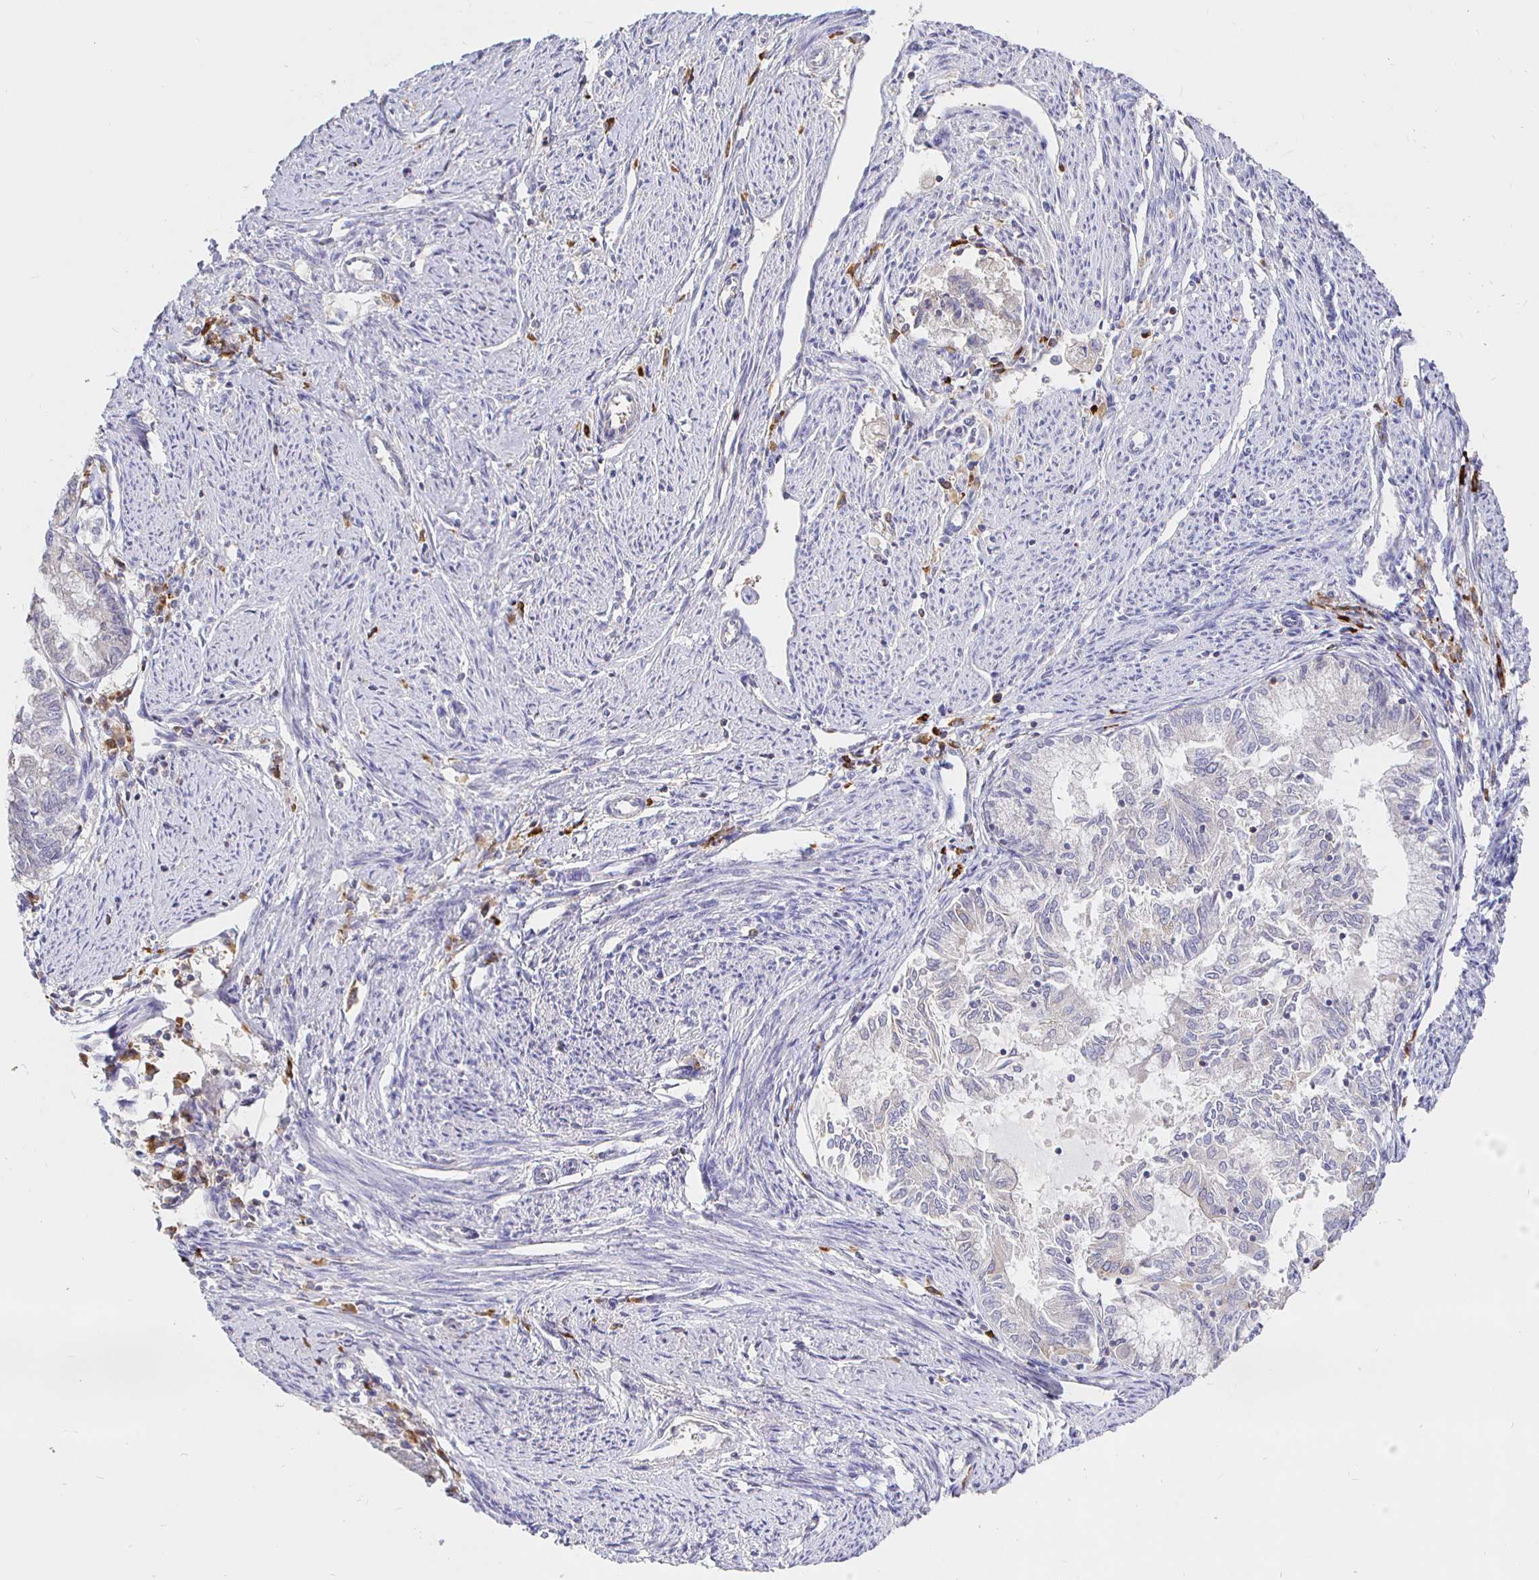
{"staining": {"intensity": "negative", "quantity": "none", "location": "none"}, "tissue": "endometrial cancer", "cell_type": "Tumor cells", "image_type": "cancer", "snomed": [{"axis": "morphology", "description": "Adenocarcinoma, NOS"}, {"axis": "topography", "description": "Endometrium"}], "caption": "Tumor cells show no significant protein positivity in endometrial adenocarcinoma.", "gene": "CXCR3", "patient": {"sex": "female", "age": 79}}